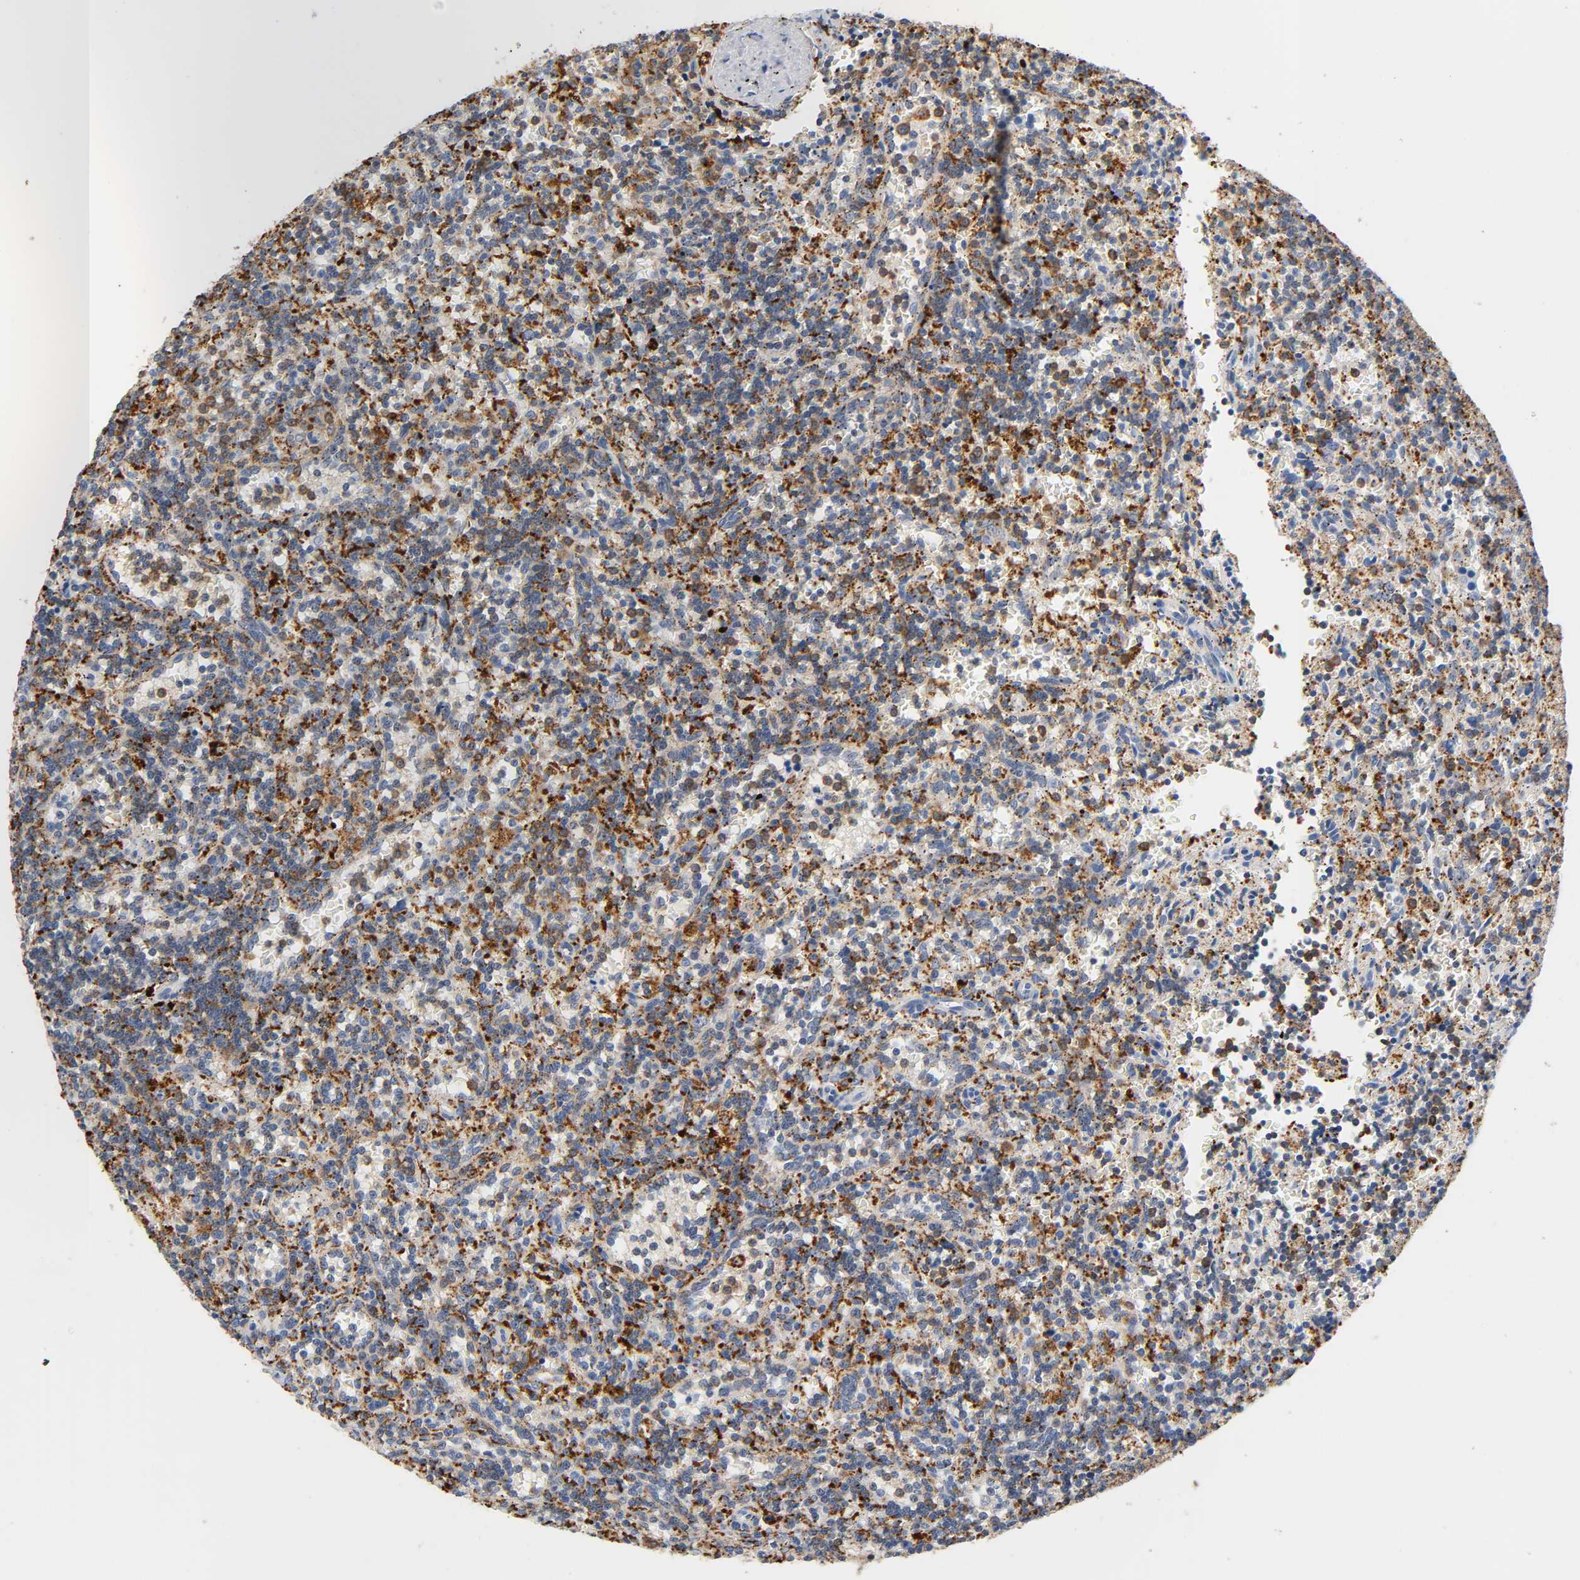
{"staining": {"intensity": "moderate", "quantity": "25%-75%", "location": "cytoplasmic/membranous"}, "tissue": "lymphoma", "cell_type": "Tumor cells", "image_type": "cancer", "snomed": [{"axis": "morphology", "description": "Malignant lymphoma, non-Hodgkin's type, Low grade"}, {"axis": "topography", "description": "Spleen"}], "caption": "Brown immunohistochemical staining in human malignant lymphoma, non-Hodgkin's type (low-grade) reveals moderate cytoplasmic/membranous expression in about 25%-75% of tumor cells.", "gene": "UCKL1", "patient": {"sex": "male", "age": 73}}